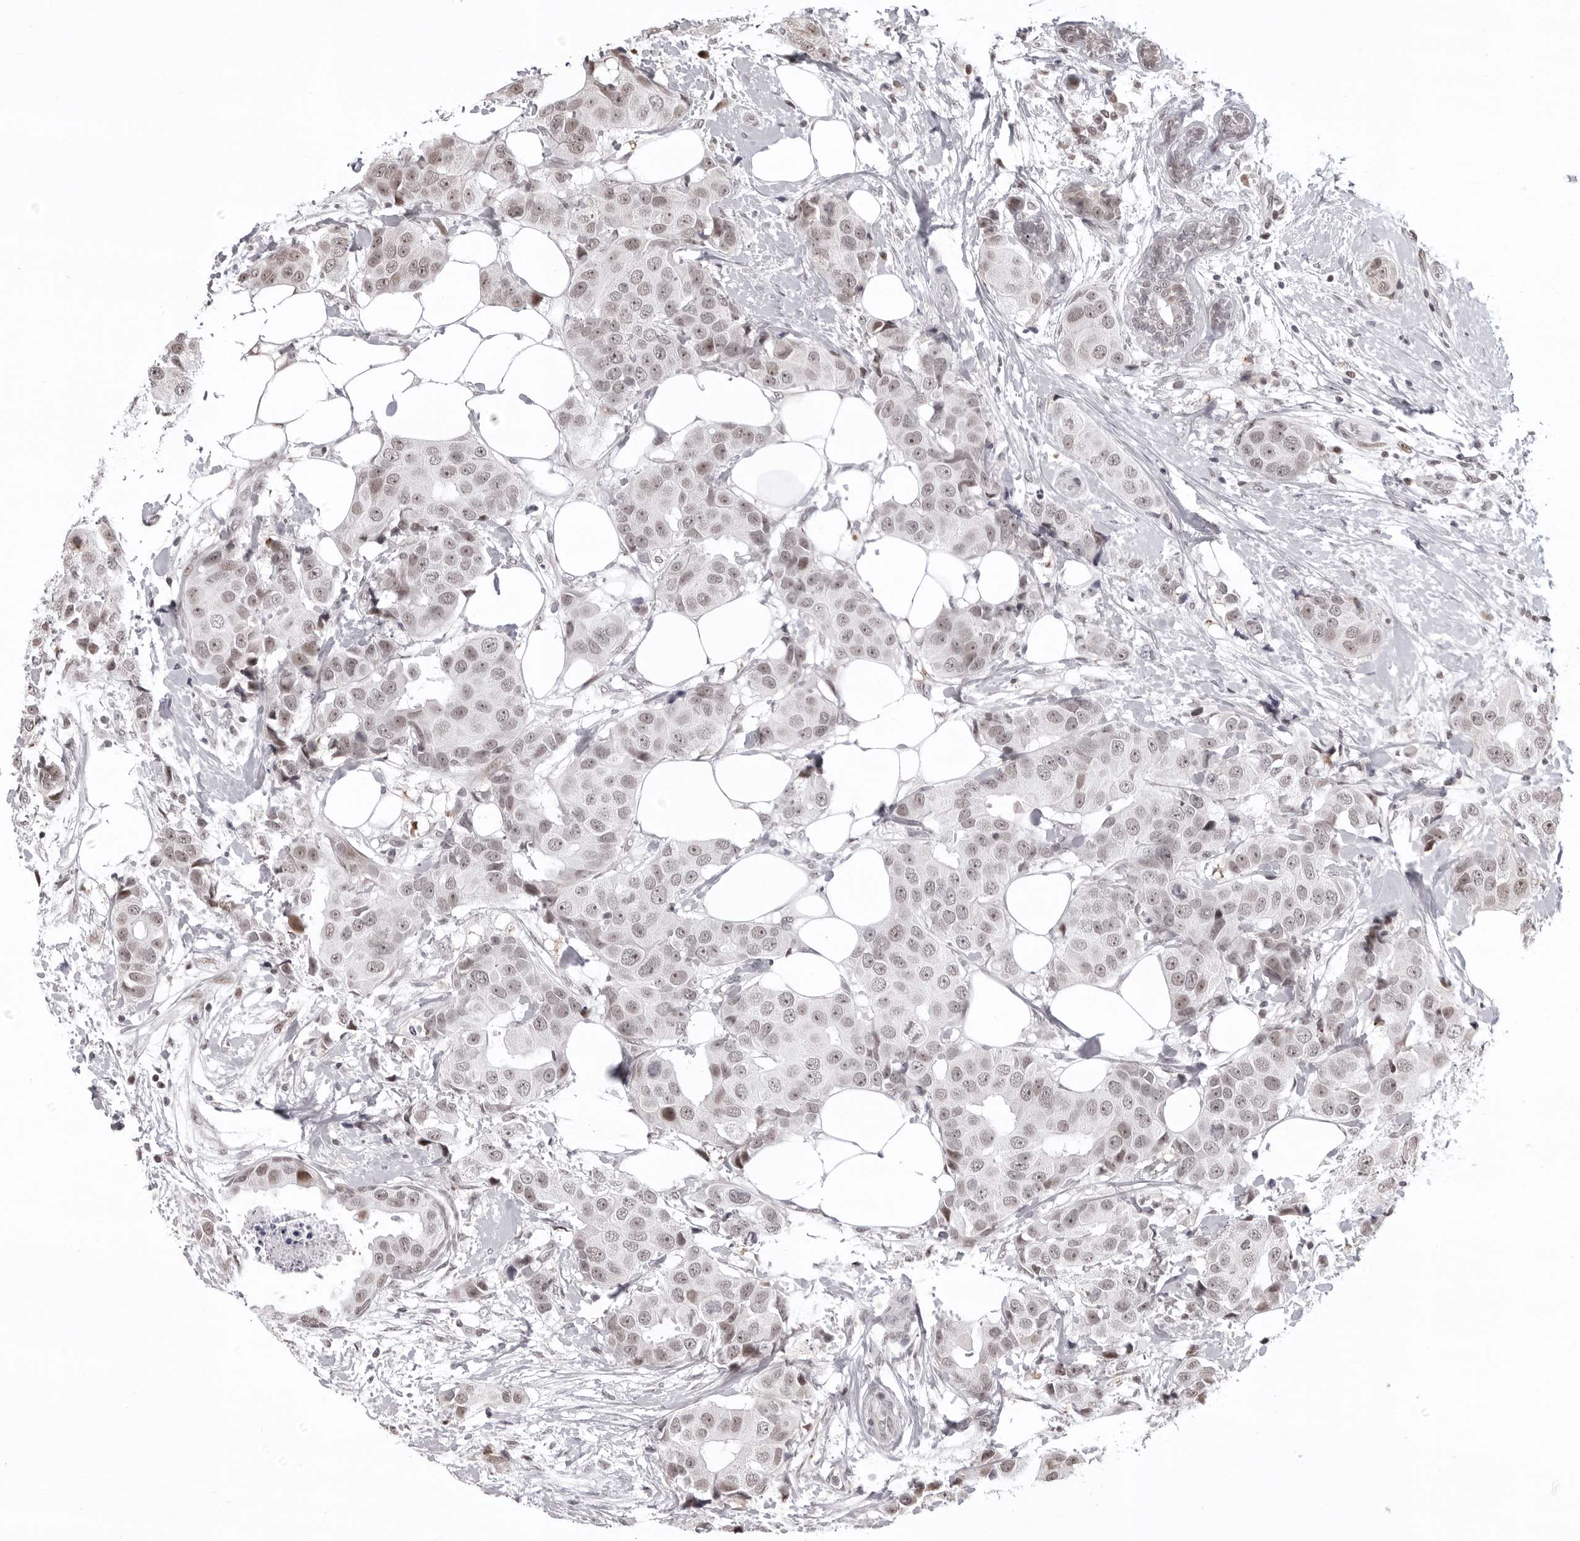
{"staining": {"intensity": "negative", "quantity": "none", "location": "none"}, "tissue": "breast cancer", "cell_type": "Tumor cells", "image_type": "cancer", "snomed": [{"axis": "morphology", "description": "Normal tissue, NOS"}, {"axis": "morphology", "description": "Duct carcinoma"}, {"axis": "topography", "description": "Breast"}], "caption": "This is an immunohistochemistry (IHC) histopathology image of breast cancer (invasive ductal carcinoma). There is no positivity in tumor cells.", "gene": "PHF3", "patient": {"sex": "female", "age": 39}}